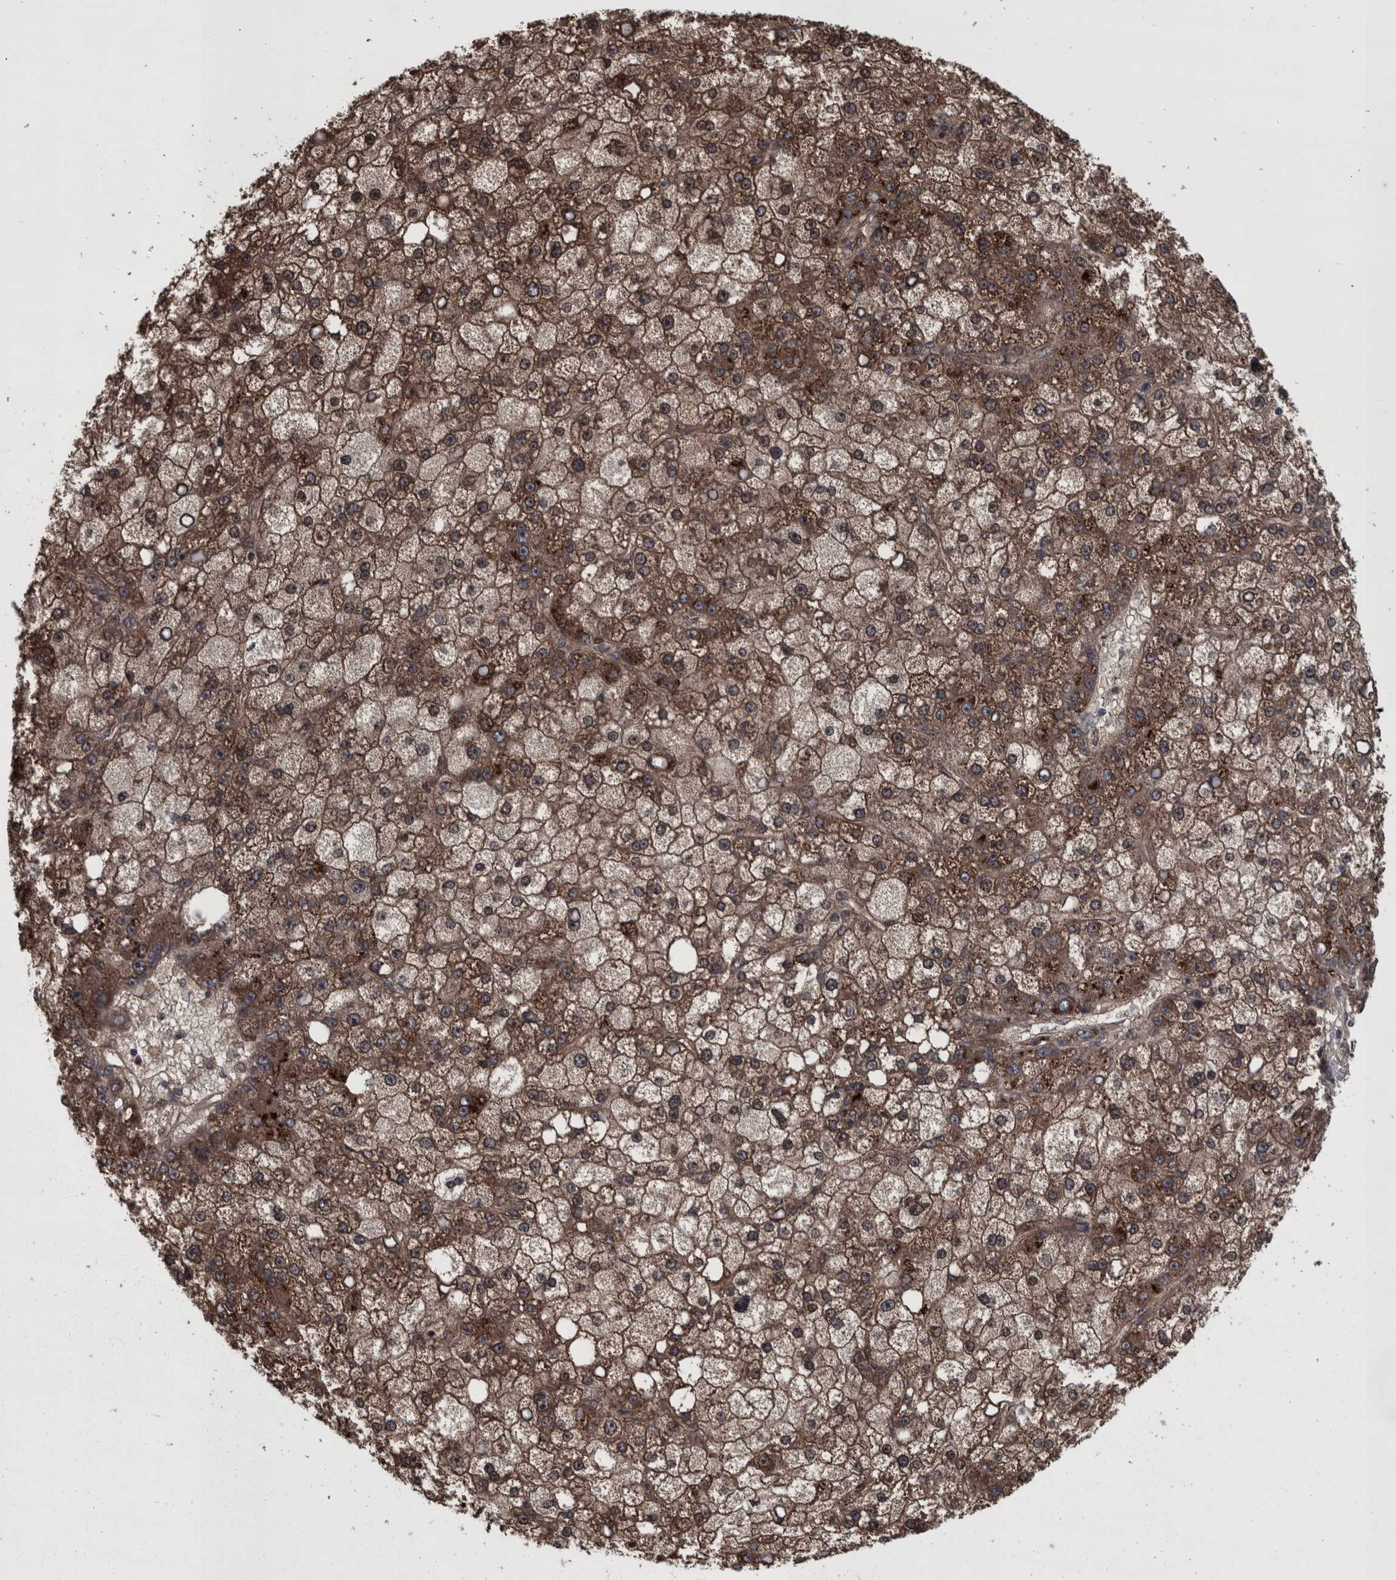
{"staining": {"intensity": "moderate", "quantity": ">75%", "location": "cytoplasmic/membranous"}, "tissue": "liver cancer", "cell_type": "Tumor cells", "image_type": "cancer", "snomed": [{"axis": "morphology", "description": "Carcinoma, Hepatocellular, NOS"}, {"axis": "topography", "description": "Liver"}], "caption": "Immunohistochemical staining of hepatocellular carcinoma (liver) displays medium levels of moderate cytoplasmic/membranous protein expression in about >75% of tumor cells.", "gene": "RSU1", "patient": {"sex": "male", "age": 67}}